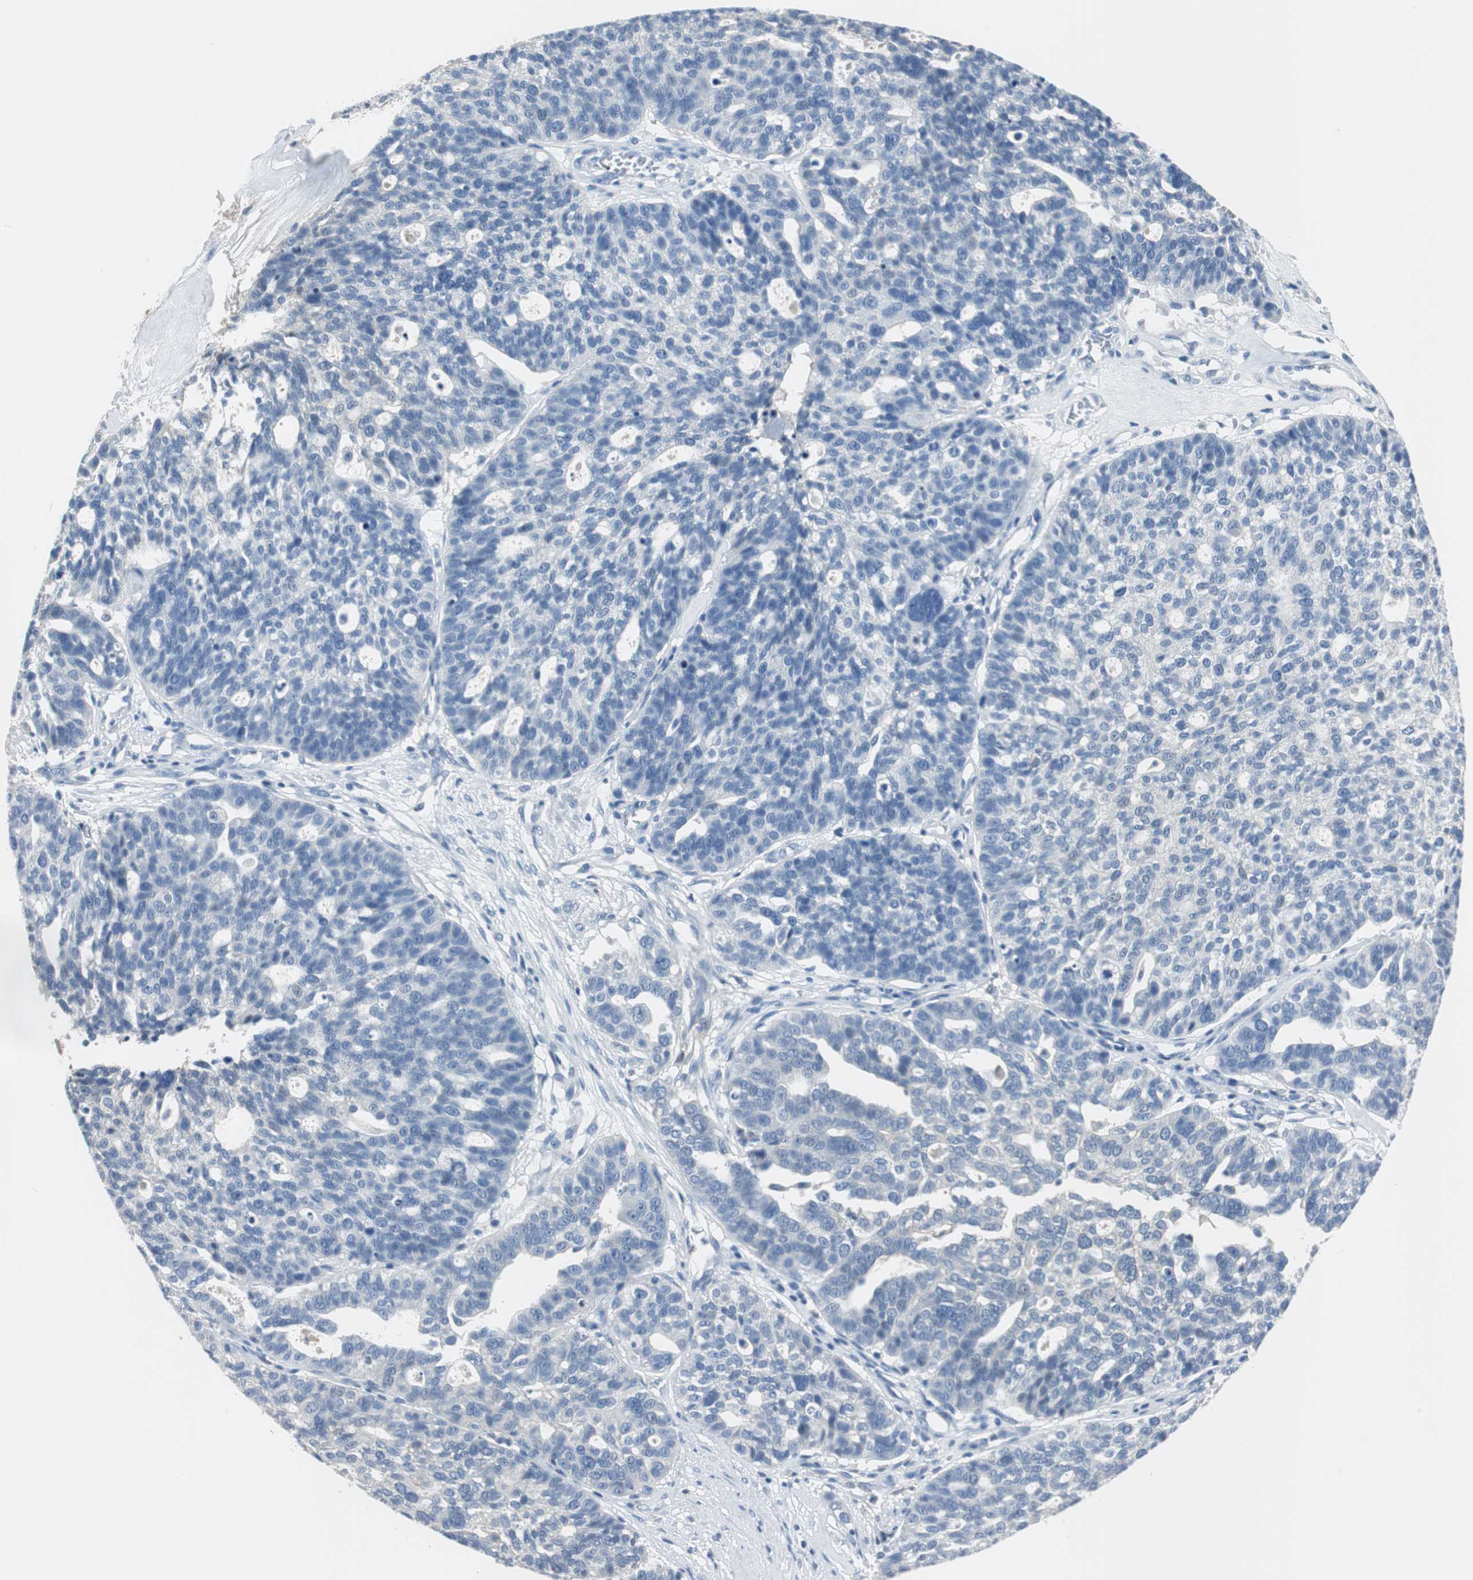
{"staining": {"intensity": "negative", "quantity": "none", "location": "none"}, "tissue": "ovarian cancer", "cell_type": "Tumor cells", "image_type": "cancer", "snomed": [{"axis": "morphology", "description": "Cystadenocarcinoma, serous, NOS"}, {"axis": "topography", "description": "Ovary"}], "caption": "A photomicrograph of human ovarian cancer (serous cystadenocarcinoma) is negative for staining in tumor cells.", "gene": "FBP1", "patient": {"sex": "female", "age": 59}}